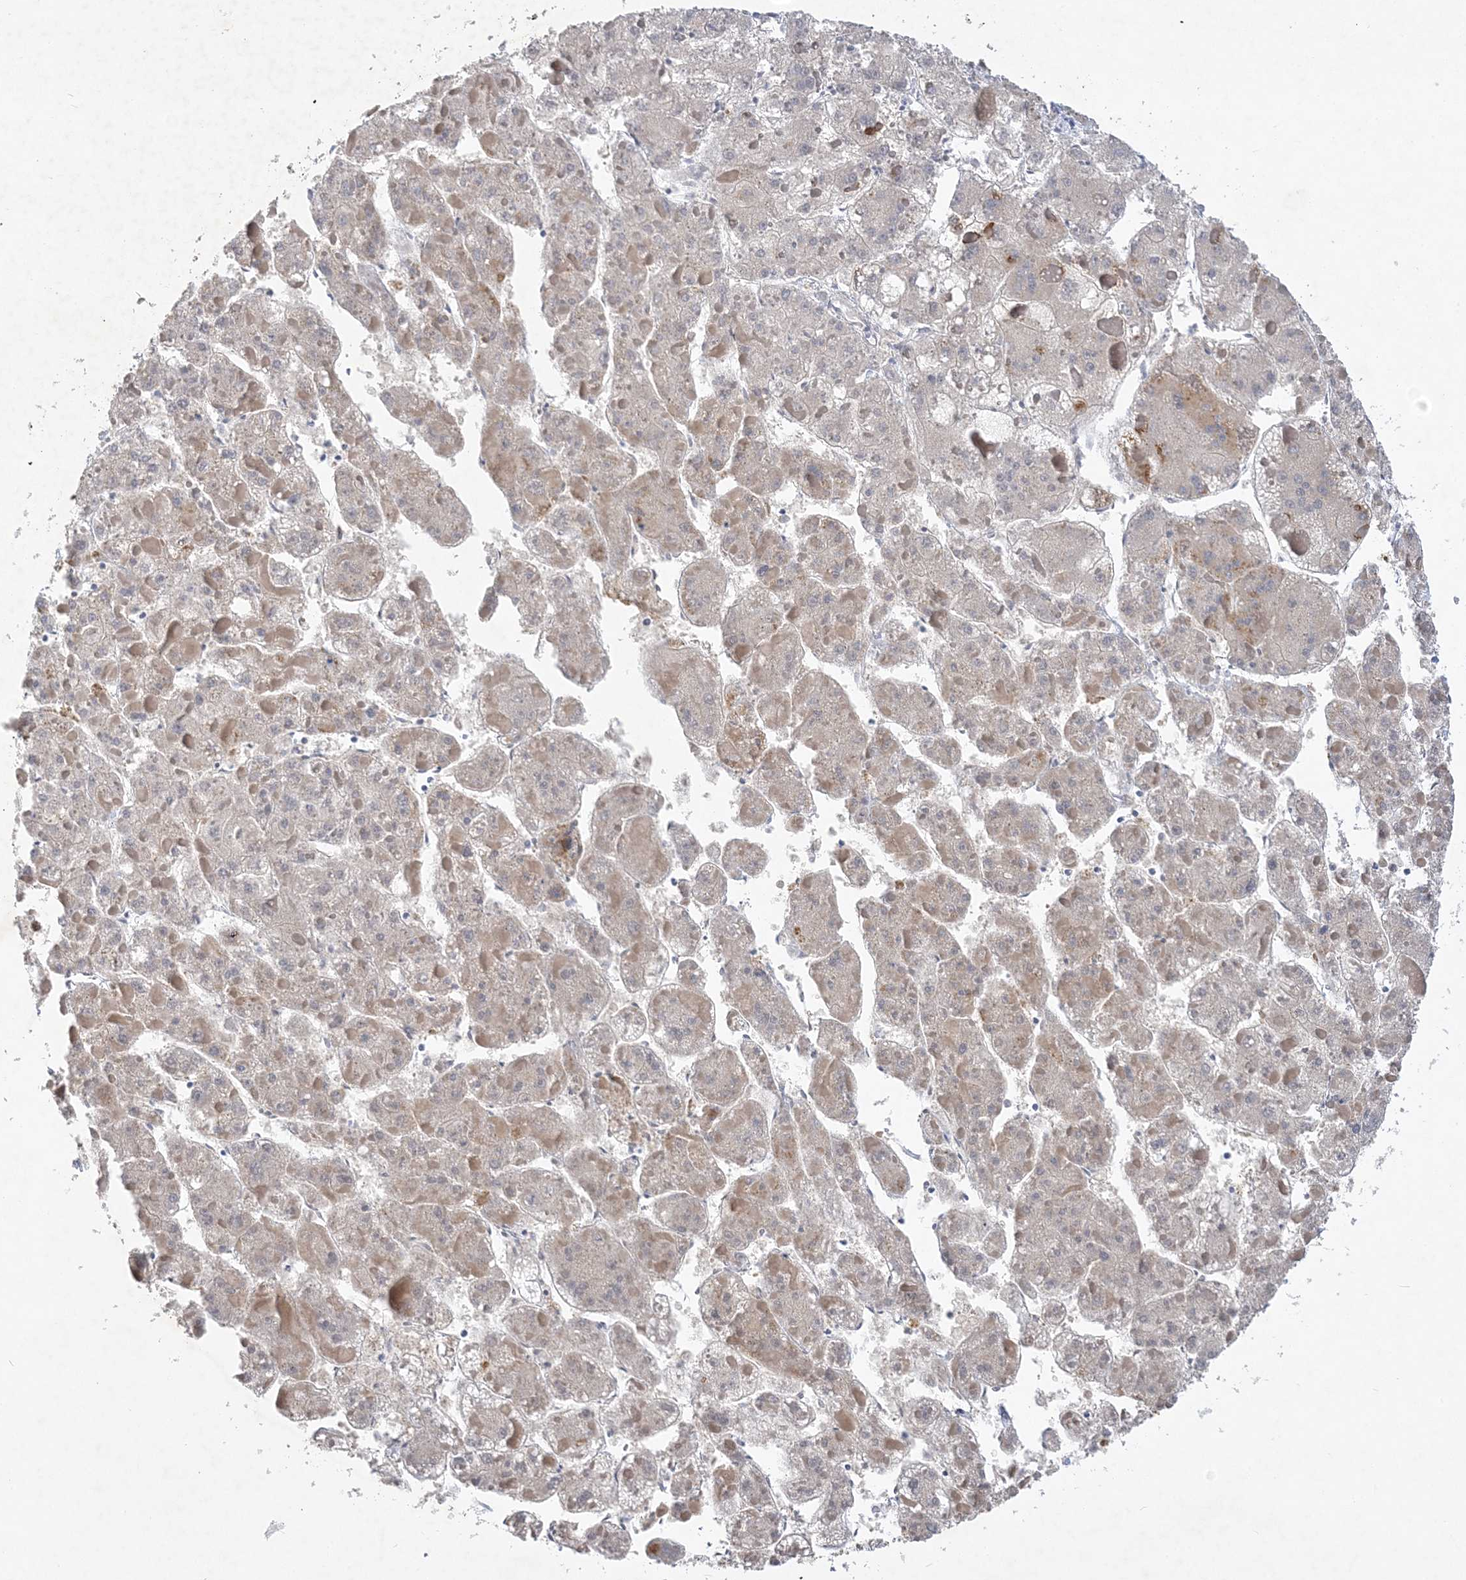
{"staining": {"intensity": "negative", "quantity": "none", "location": "none"}, "tissue": "liver cancer", "cell_type": "Tumor cells", "image_type": "cancer", "snomed": [{"axis": "morphology", "description": "Carcinoma, Hepatocellular, NOS"}, {"axis": "topography", "description": "Liver"}], "caption": "Tumor cells are negative for protein expression in human liver cancer (hepatocellular carcinoma). (DAB (3,3'-diaminobenzidine) IHC visualized using brightfield microscopy, high magnification).", "gene": "ANKRD35", "patient": {"sex": "female", "age": 73}}